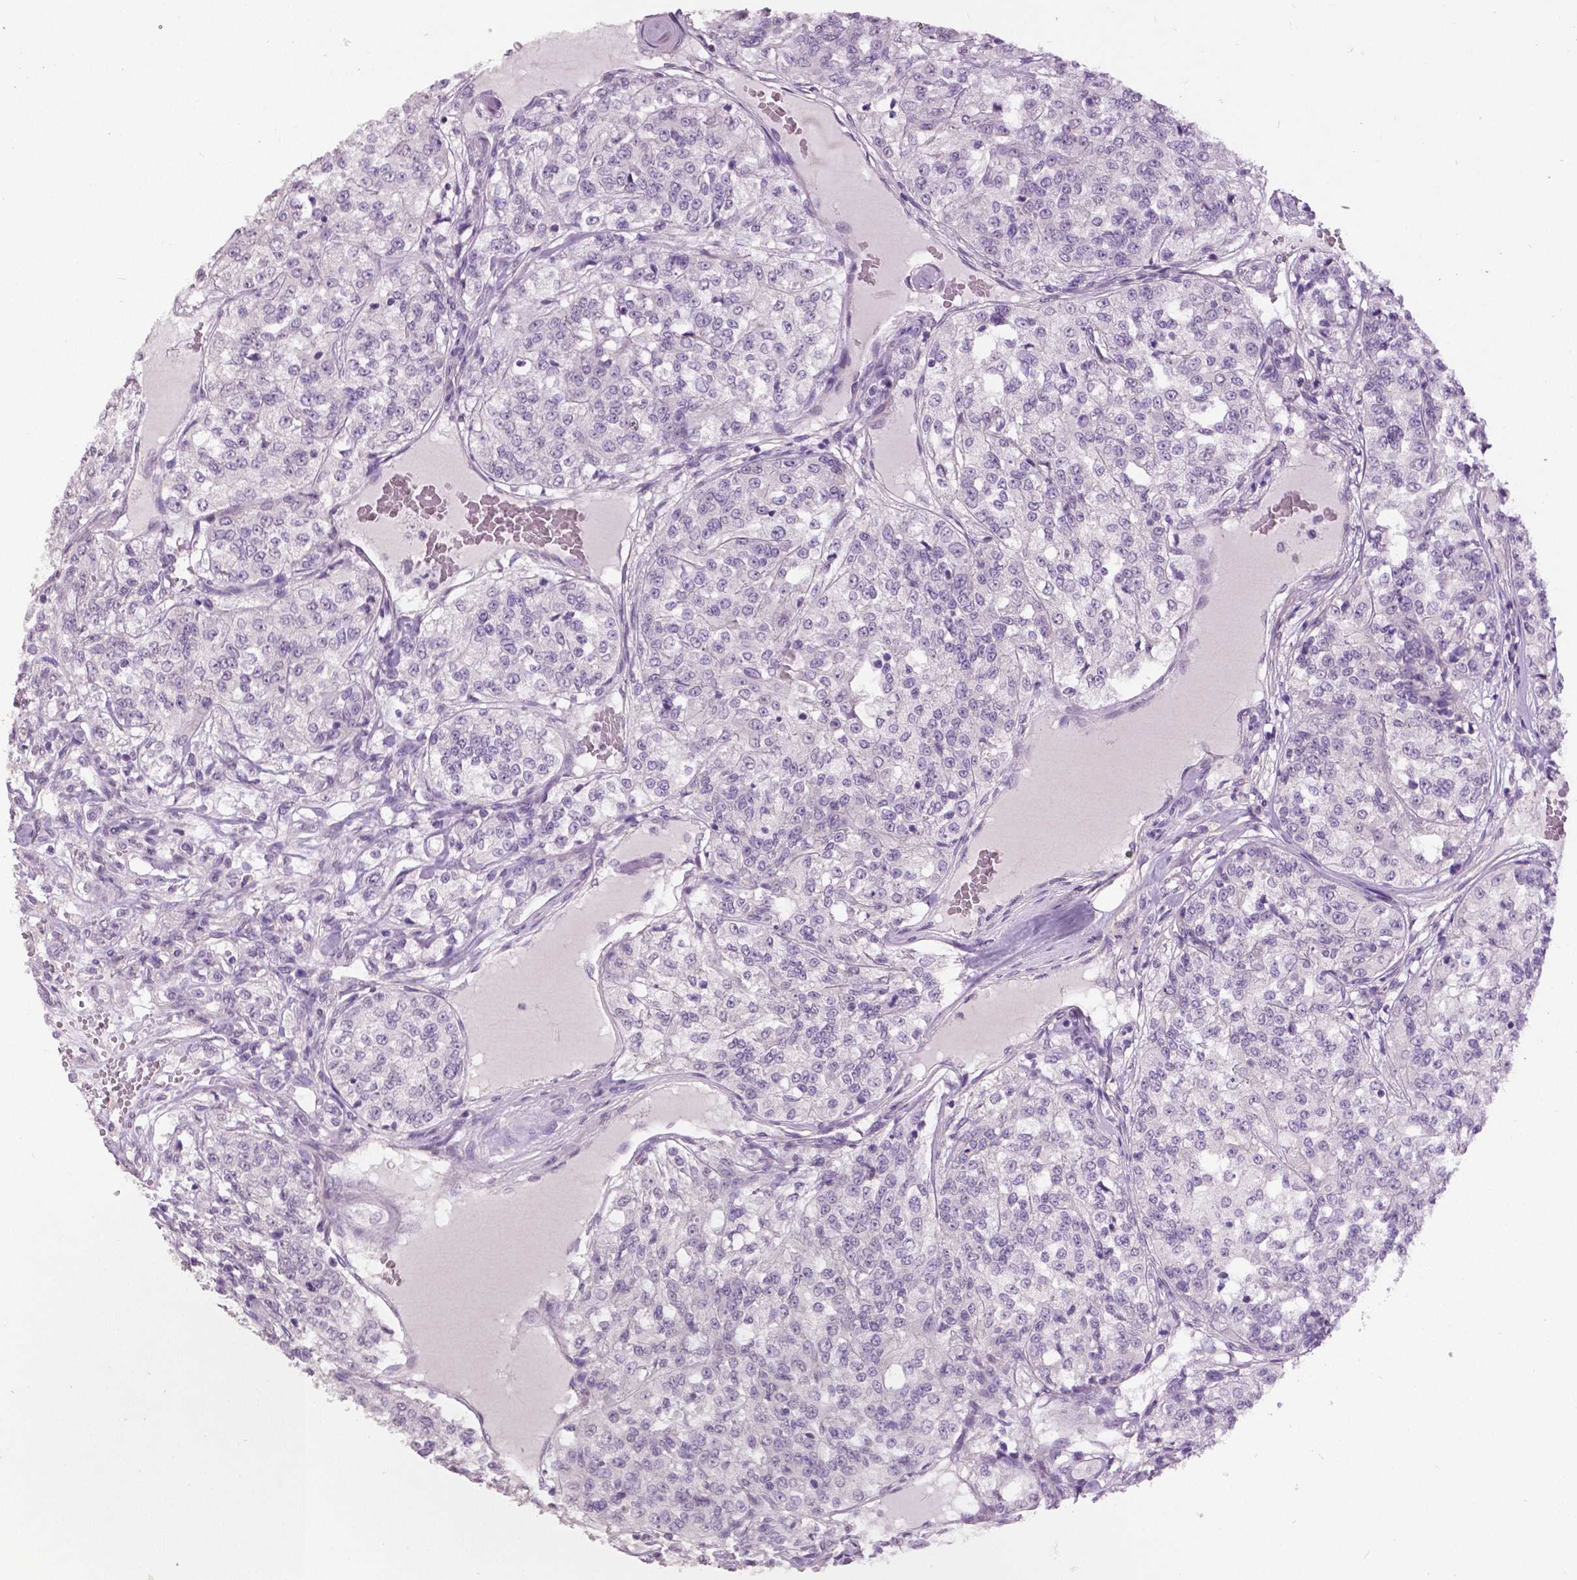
{"staining": {"intensity": "negative", "quantity": "none", "location": "none"}, "tissue": "renal cancer", "cell_type": "Tumor cells", "image_type": "cancer", "snomed": [{"axis": "morphology", "description": "Adenocarcinoma, NOS"}, {"axis": "topography", "description": "Kidney"}], "caption": "A high-resolution image shows IHC staining of adenocarcinoma (renal), which reveals no significant positivity in tumor cells.", "gene": "GRIN2A", "patient": {"sex": "female", "age": 63}}